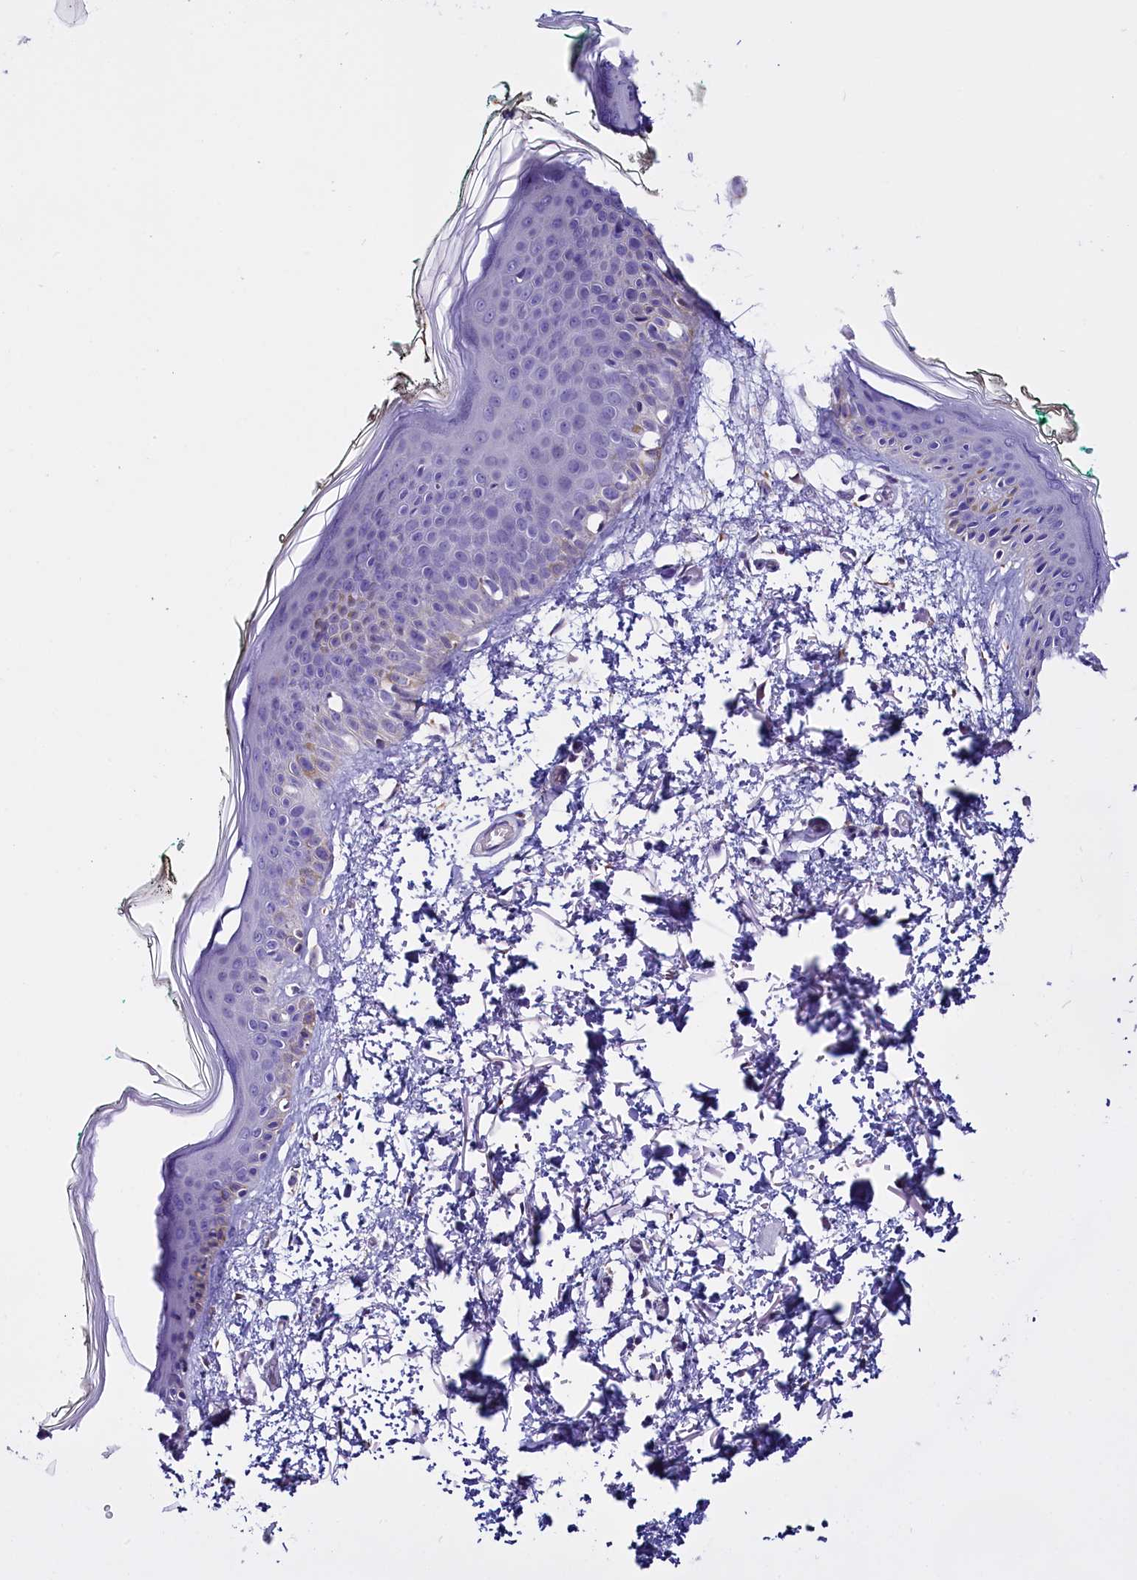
{"staining": {"intensity": "moderate", "quantity": "<25%", "location": "cytoplasmic/membranous"}, "tissue": "skin", "cell_type": "Fibroblasts", "image_type": "normal", "snomed": [{"axis": "morphology", "description": "Normal tissue, NOS"}, {"axis": "topography", "description": "Skin"}], "caption": "Protein staining of normal skin displays moderate cytoplasmic/membranous positivity in approximately <25% of fibroblasts.", "gene": "UACA", "patient": {"sex": "male", "age": 62}}